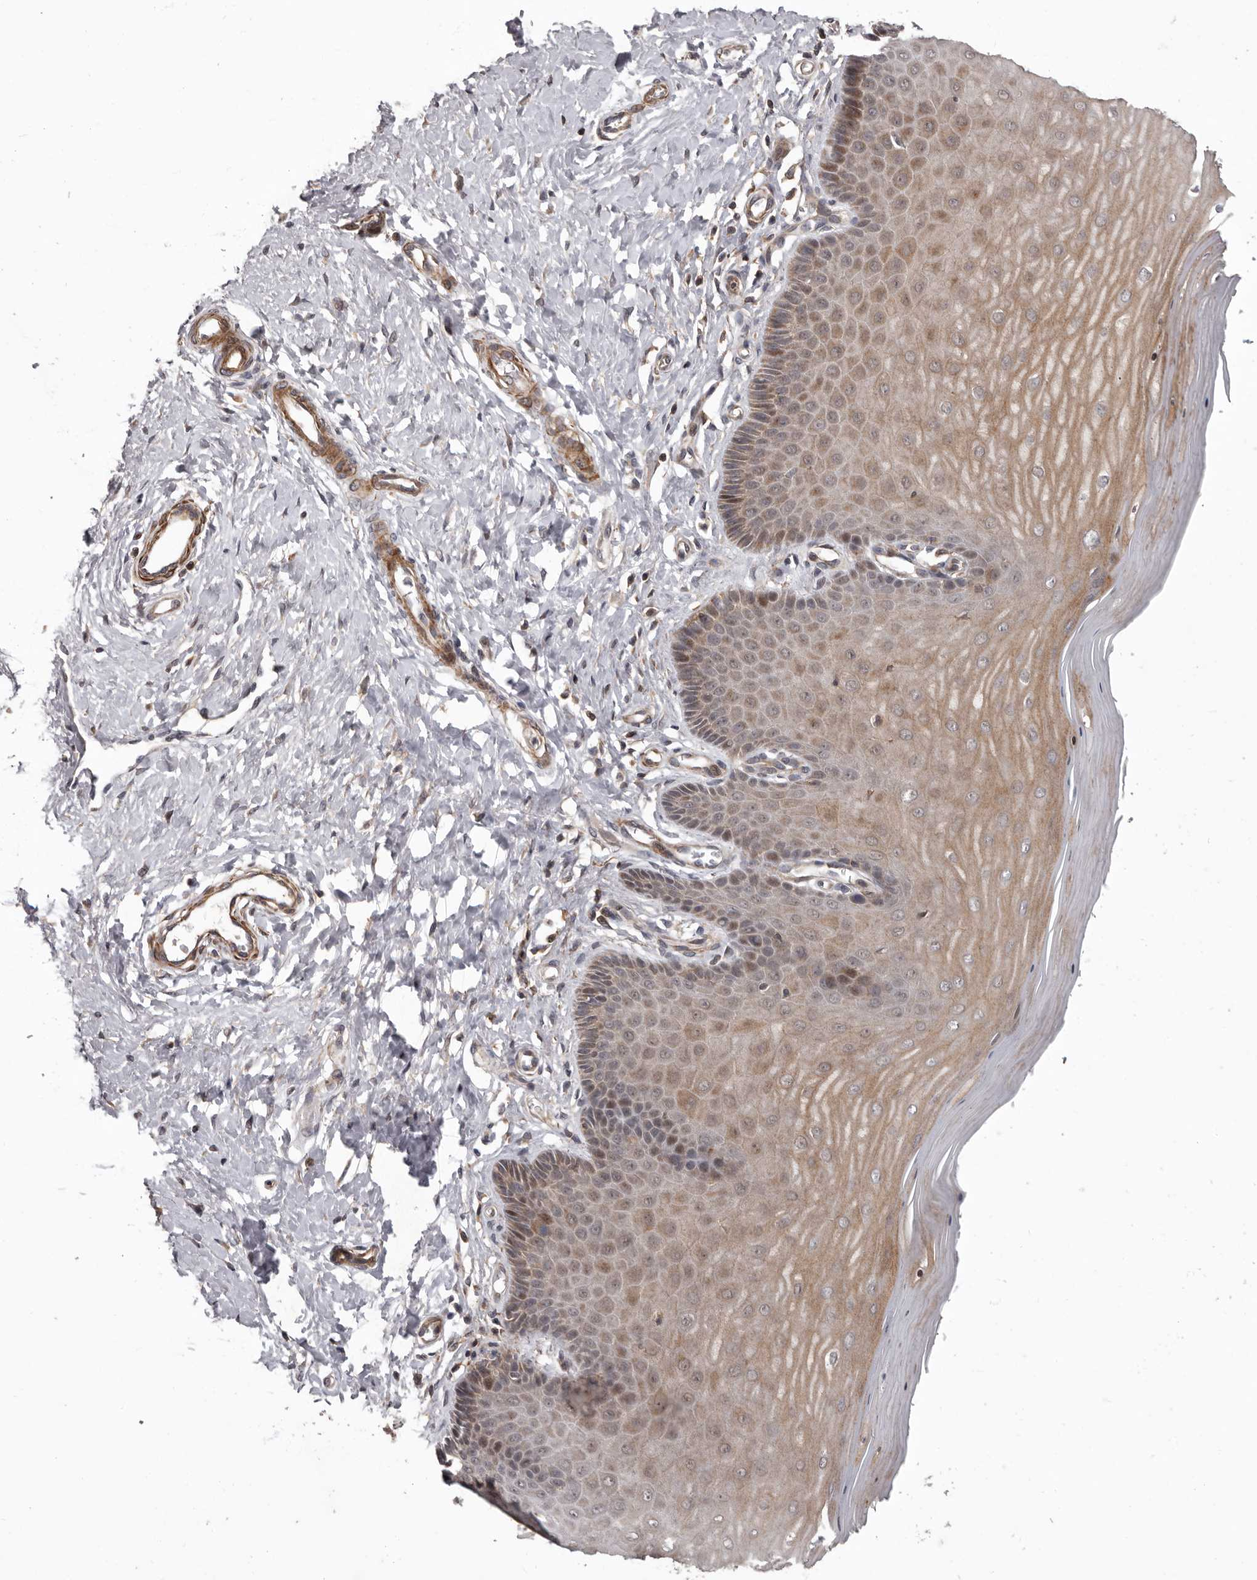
{"staining": {"intensity": "weak", "quantity": "<25%", "location": "cytoplasmic/membranous"}, "tissue": "cervix", "cell_type": "Glandular cells", "image_type": "normal", "snomed": [{"axis": "morphology", "description": "Normal tissue, NOS"}, {"axis": "topography", "description": "Cervix"}], "caption": "High magnification brightfield microscopy of normal cervix stained with DAB (3,3'-diaminobenzidine) (brown) and counterstained with hematoxylin (blue): glandular cells show no significant staining.", "gene": "FGFR4", "patient": {"sex": "female", "age": 55}}